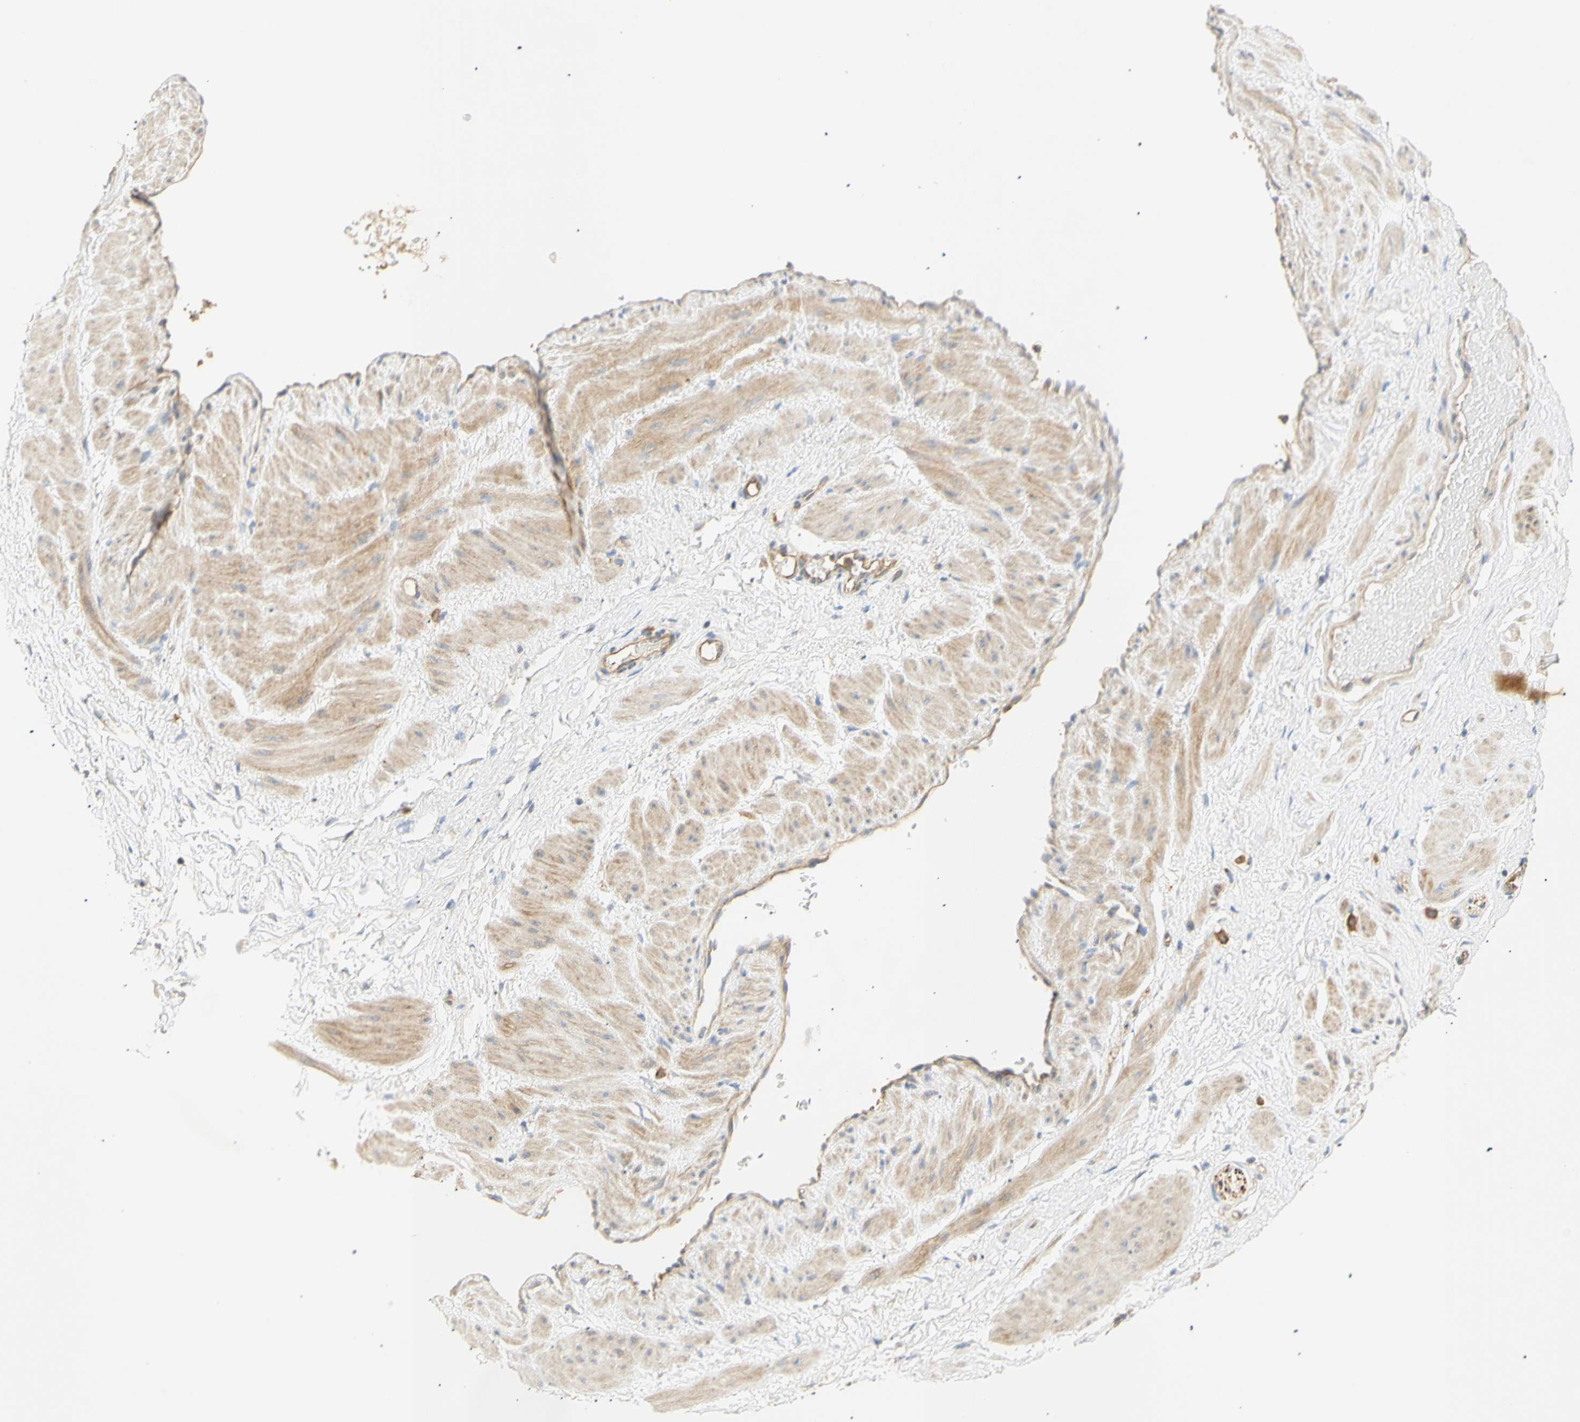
{"staining": {"intensity": "negative", "quantity": "none", "location": "none"}, "tissue": "adipose tissue", "cell_type": "Adipocytes", "image_type": "normal", "snomed": [{"axis": "morphology", "description": "Normal tissue, NOS"}, {"axis": "topography", "description": "Soft tissue"}, {"axis": "topography", "description": "Vascular tissue"}], "caption": "IHC micrograph of normal adipose tissue stained for a protein (brown), which demonstrates no positivity in adipocytes. (Immunohistochemistry (ihc), brightfield microscopy, high magnification).", "gene": "KCNE4", "patient": {"sex": "female", "age": 35}}